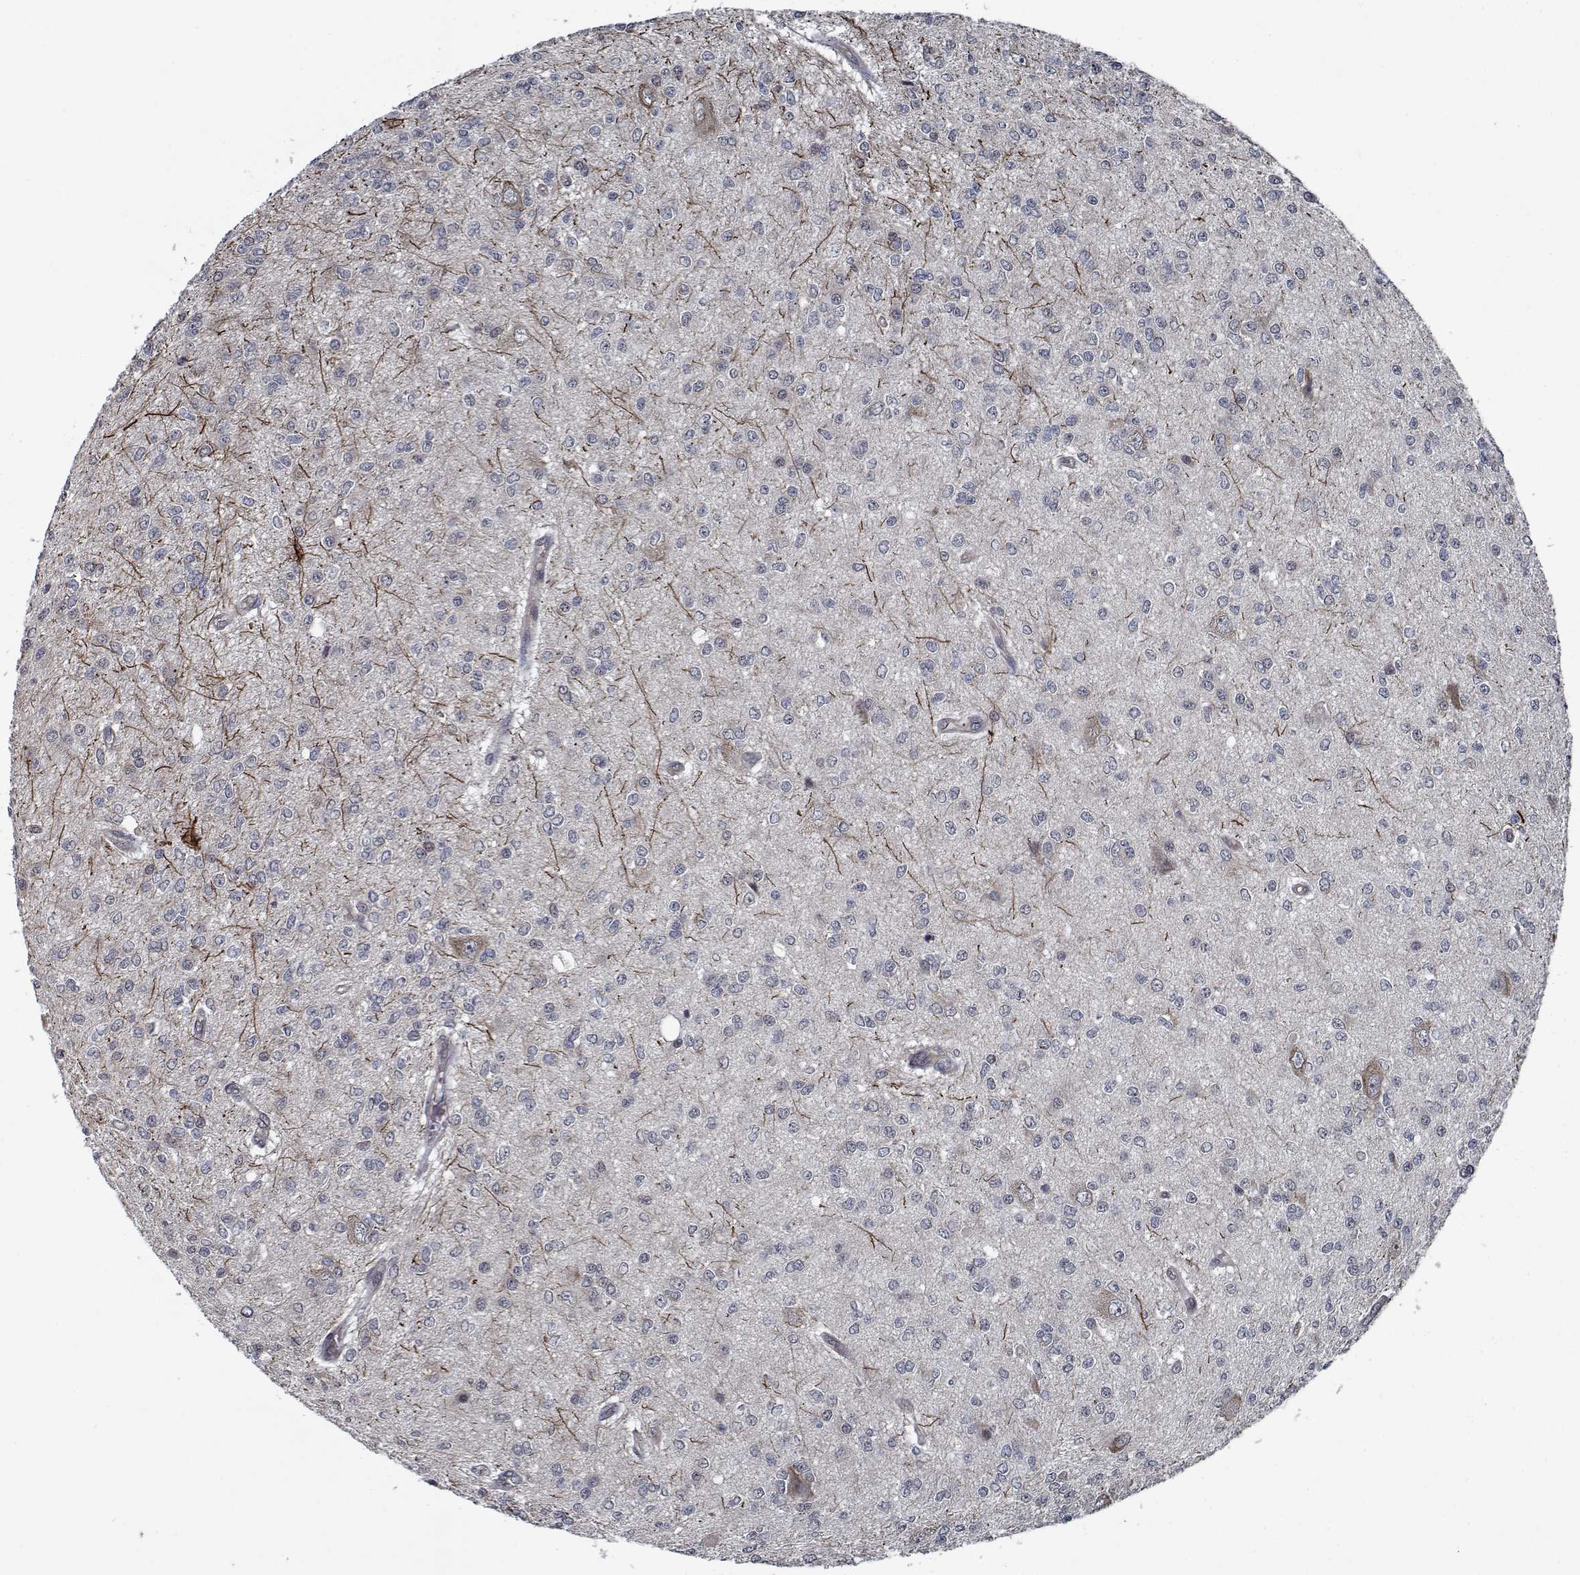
{"staining": {"intensity": "negative", "quantity": "none", "location": "none"}, "tissue": "glioma", "cell_type": "Tumor cells", "image_type": "cancer", "snomed": [{"axis": "morphology", "description": "Glioma, malignant, Low grade"}, {"axis": "topography", "description": "Brain"}], "caption": "Low-grade glioma (malignant) stained for a protein using immunohistochemistry displays no expression tumor cells.", "gene": "NLK", "patient": {"sex": "male", "age": 67}}